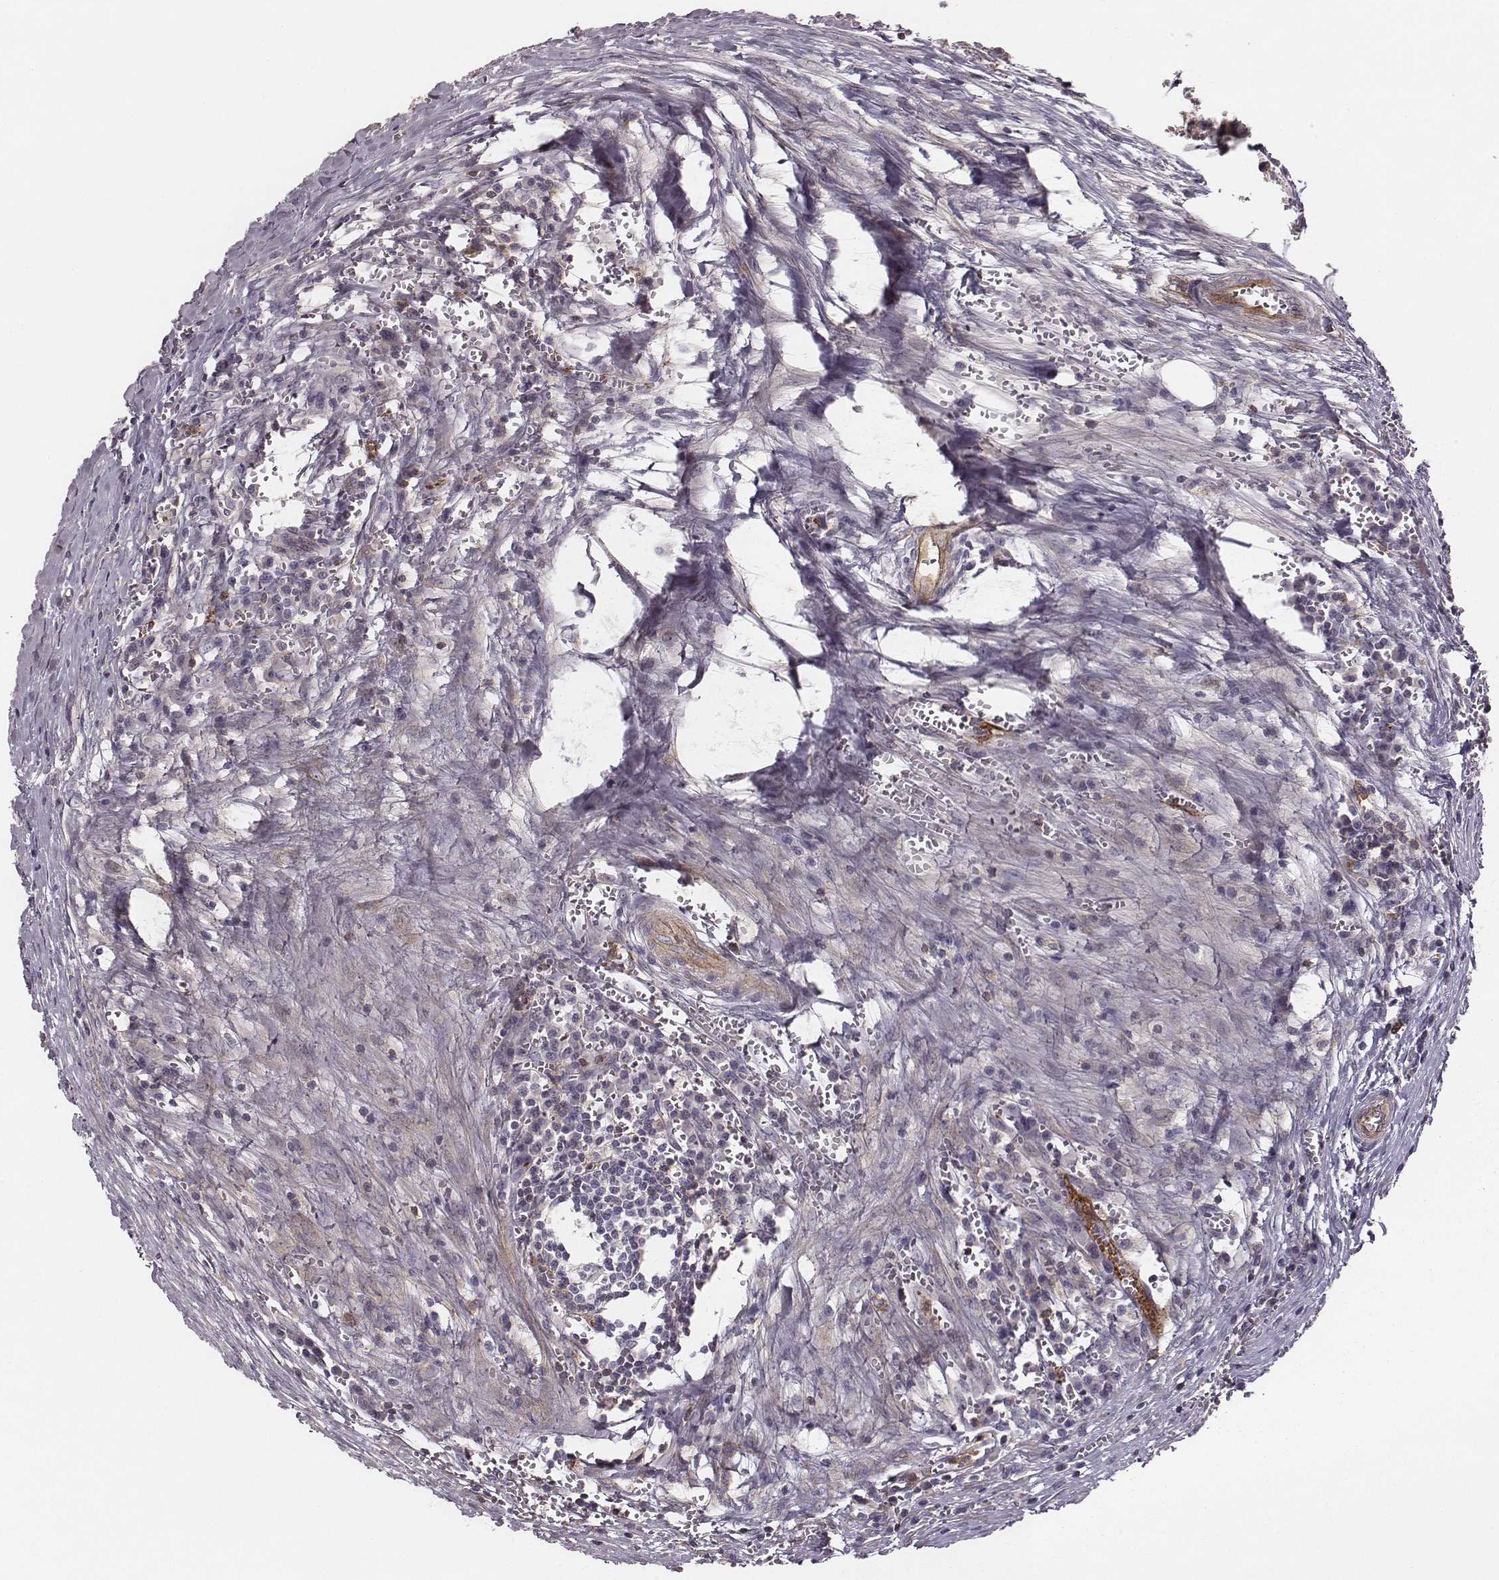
{"staining": {"intensity": "strong", "quantity": "<25%", "location": "cytoplasmic/membranous"}, "tissue": "colorectal cancer", "cell_type": "Tumor cells", "image_type": "cancer", "snomed": [{"axis": "morphology", "description": "Adenocarcinoma, NOS"}, {"axis": "topography", "description": "Colon"}], "caption": "Tumor cells exhibit medium levels of strong cytoplasmic/membranous staining in about <25% of cells in colorectal adenocarcinoma.", "gene": "ZYX", "patient": {"sex": "female", "age": 82}}